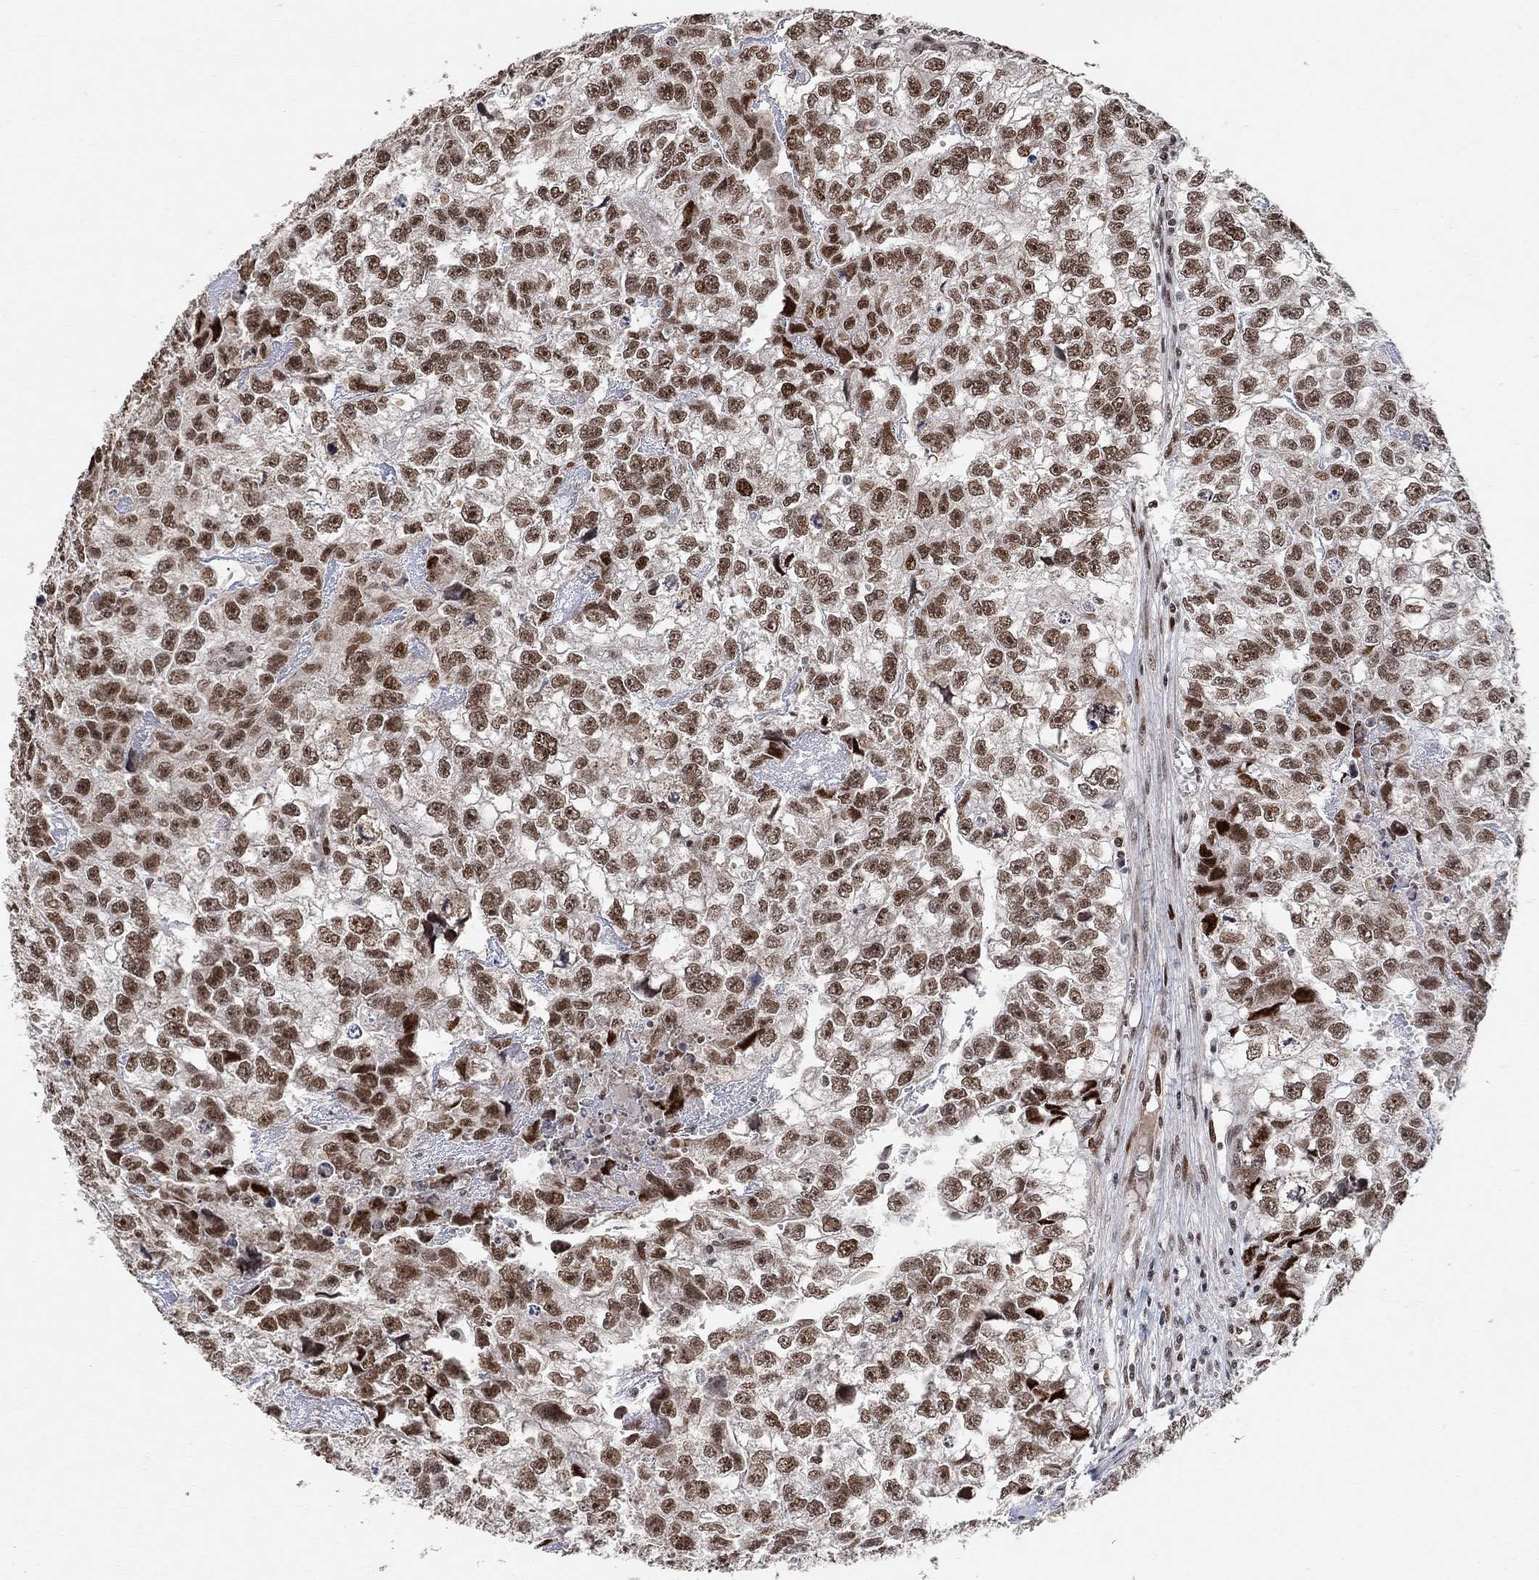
{"staining": {"intensity": "strong", "quantity": ">75%", "location": "nuclear"}, "tissue": "testis cancer", "cell_type": "Tumor cells", "image_type": "cancer", "snomed": [{"axis": "morphology", "description": "Carcinoma, Embryonal, NOS"}, {"axis": "morphology", "description": "Teratoma, malignant, NOS"}, {"axis": "topography", "description": "Testis"}], "caption": "A brown stain shows strong nuclear positivity of a protein in human testis malignant teratoma tumor cells.", "gene": "E4F1", "patient": {"sex": "male", "age": 44}}